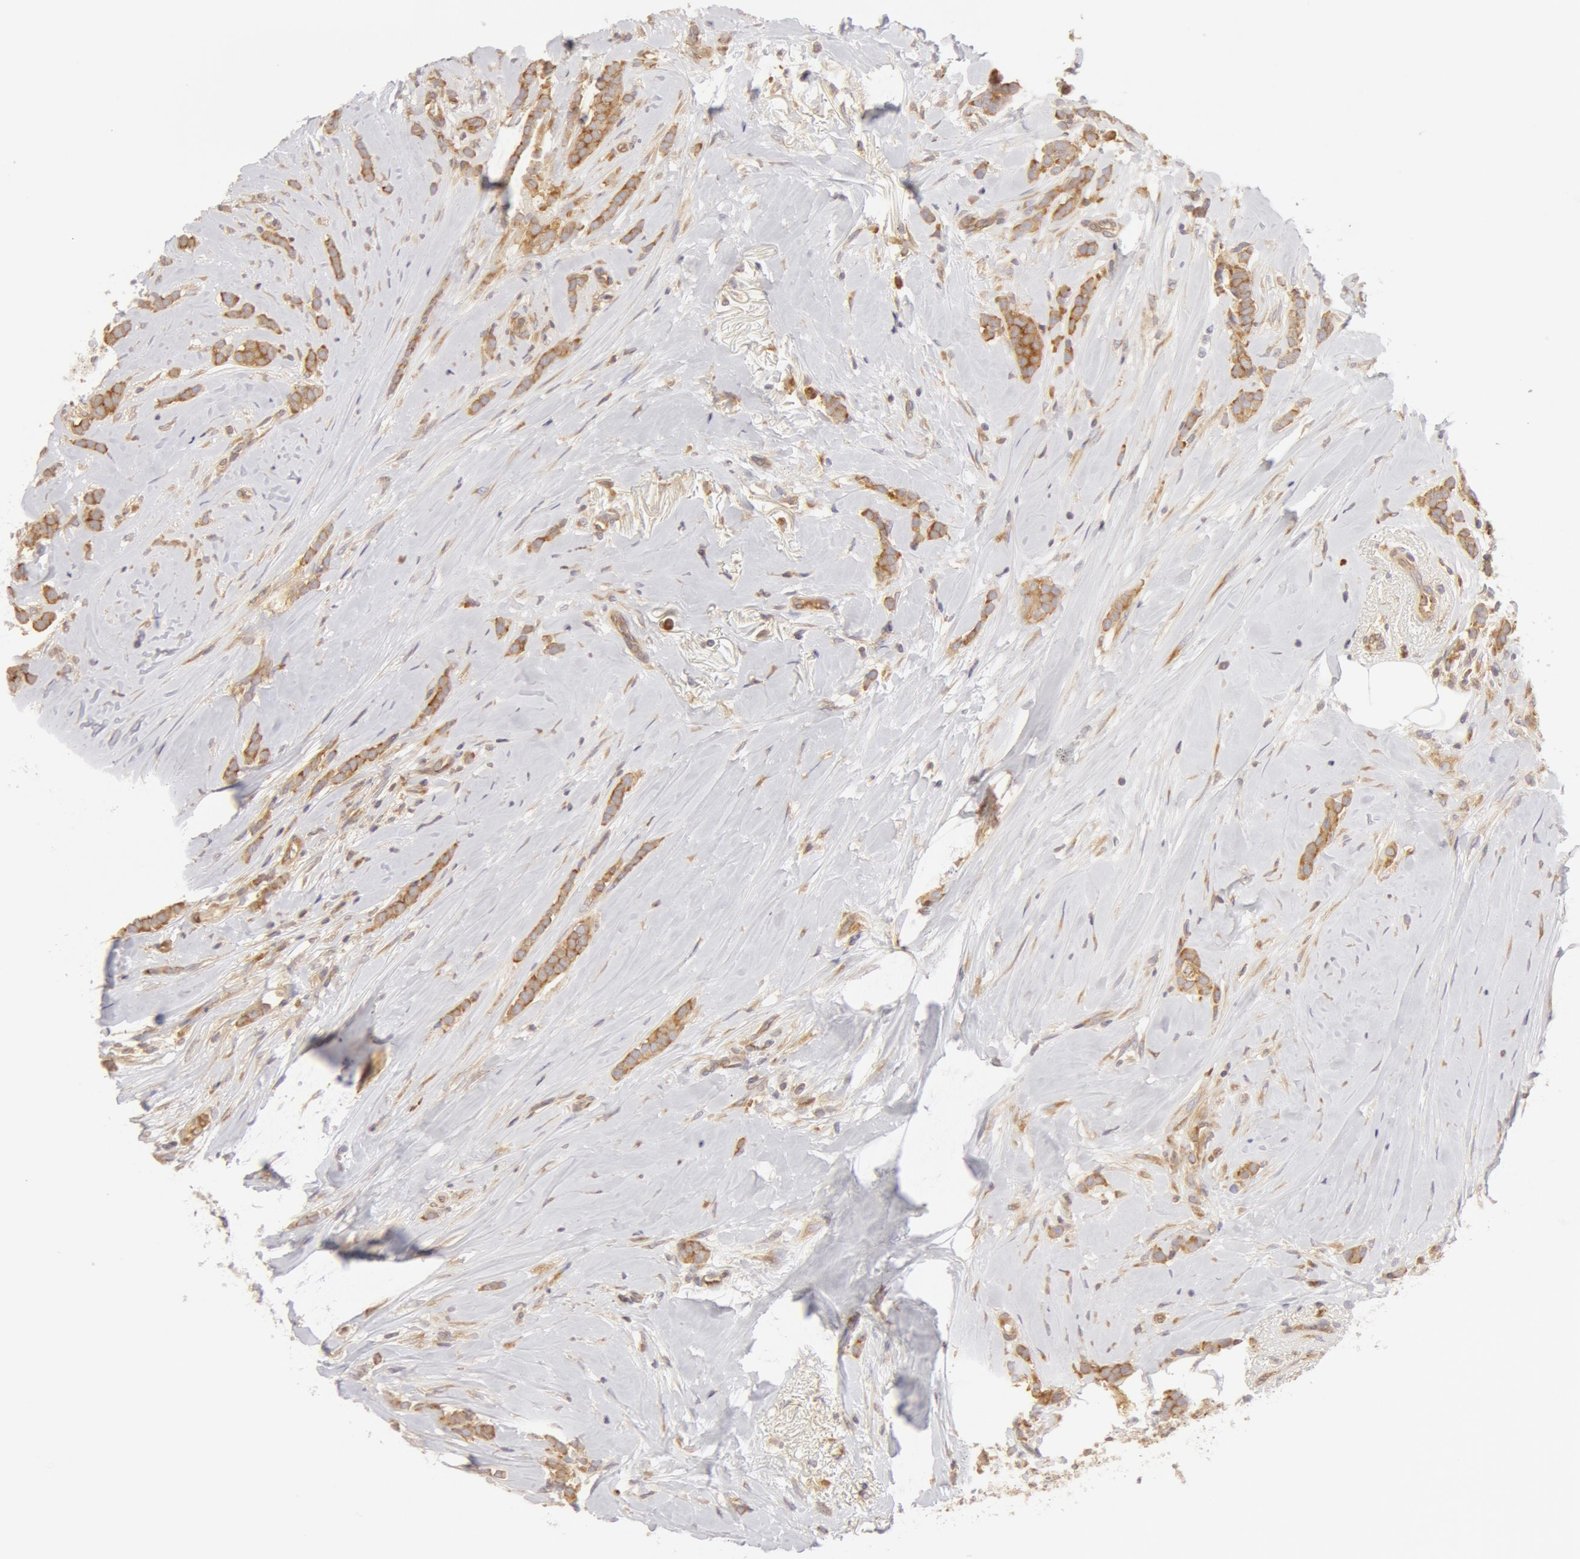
{"staining": {"intensity": "weak", "quantity": "25%-75%", "location": "cytoplasmic/membranous"}, "tissue": "breast cancer", "cell_type": "Tumor cells", "image_type": "cancer", "snomed": [{"axis": "morphology", "description": "Lobular carcinoma"}, {"axis": "topography", "description": "Breast"}], "caption": "Breast lobular carcinoma stained for a protein (brown) reveals weak cytoplasmic/membranous positive expression in approximately 25%-75% of tumor cells.", "gene": "DDX3Y", "patient": {"sex": "female", "age": 56}}